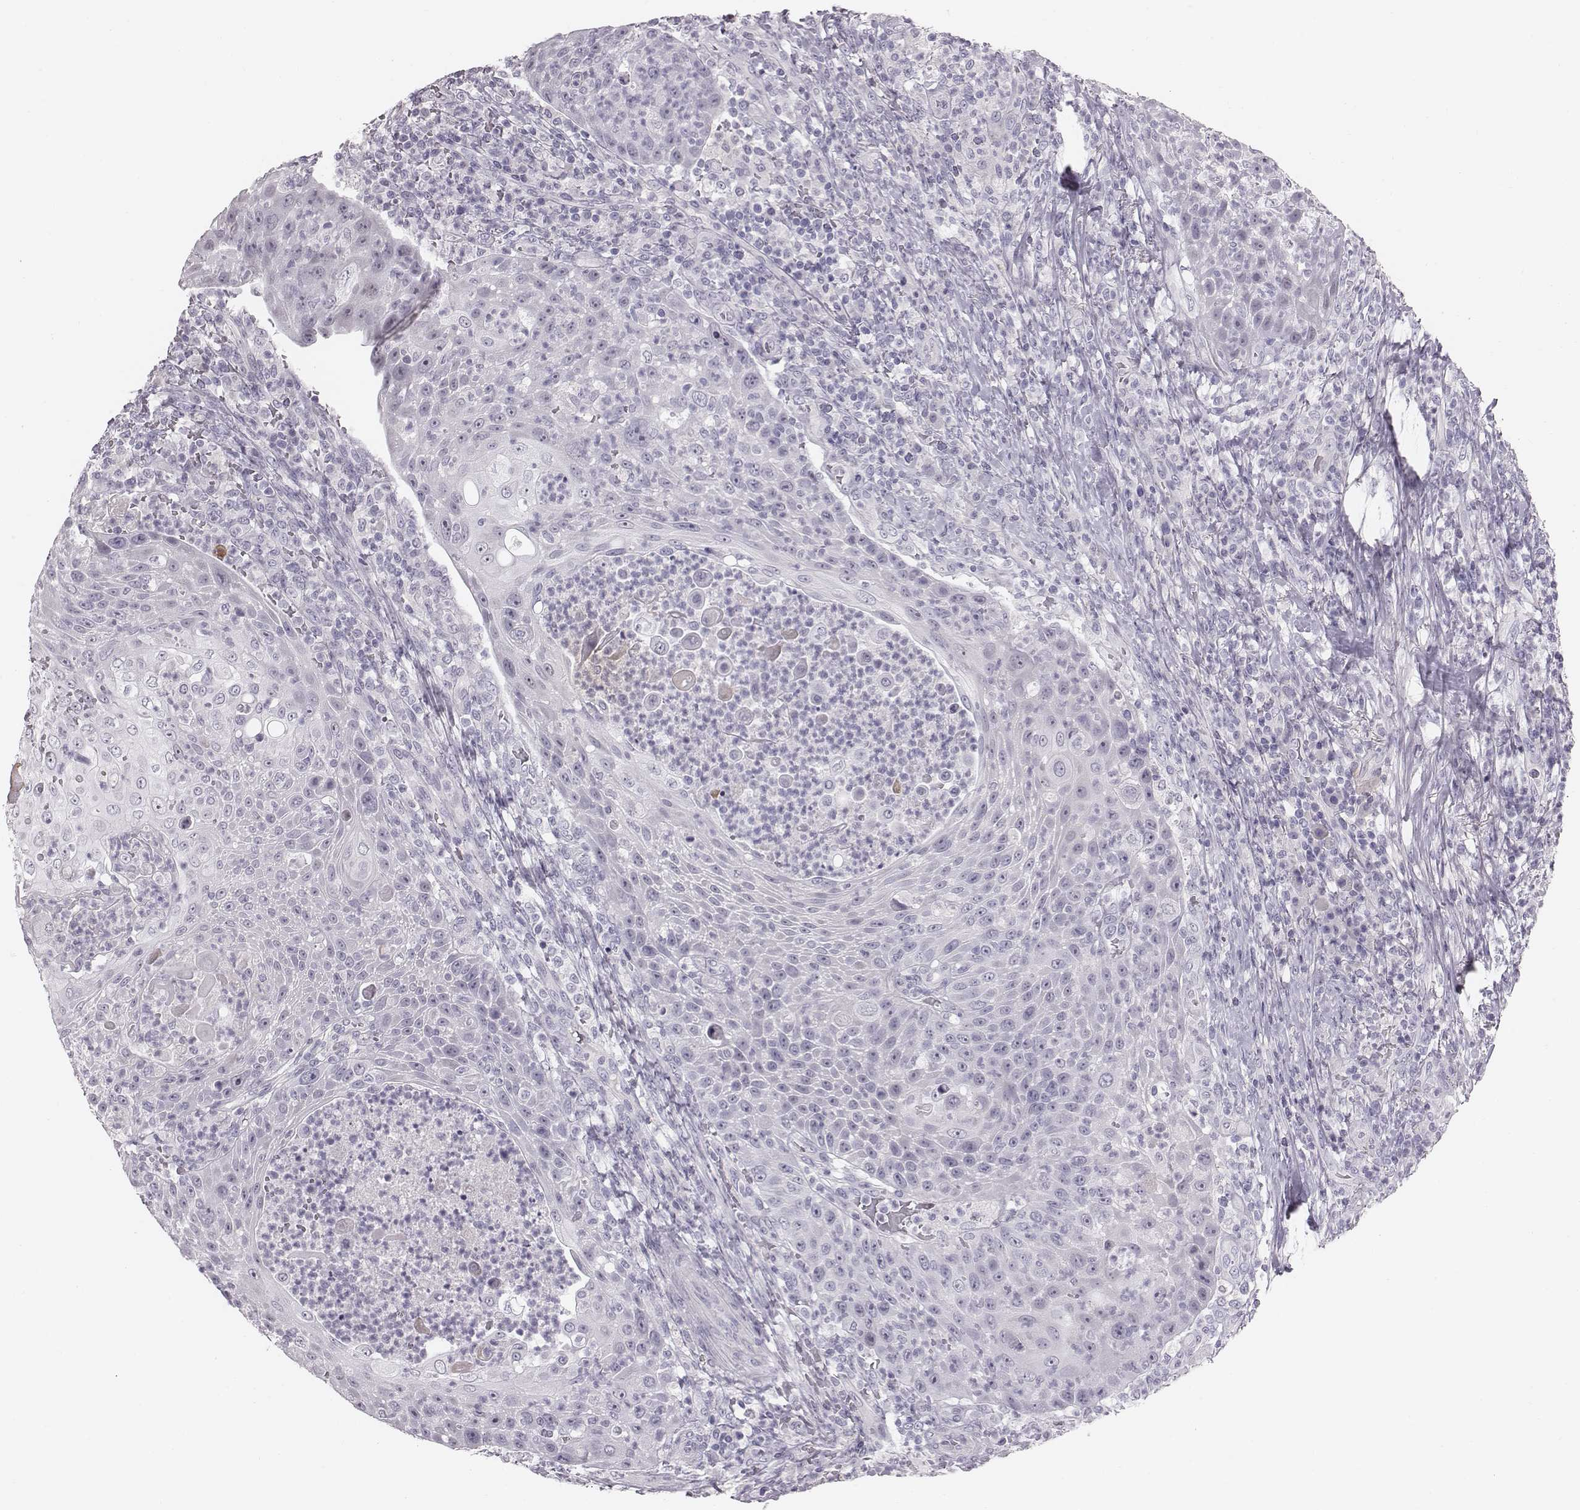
{"staining": {"intensity": "negative", "quantity": "none", "location": "none"}, "tissue": "head and neck cancer", "cell_type": "Tumor cells", "image_type": "cancer", "snomed": [{"axis": "morphology", "description": "Squamous cell carcinoma, NOS"}, {"axis": "topography", "description": "Head-Neck"}], "caption": "Head and neck squamous cell carcinoma was stained to show a protein in brown. There is no significant staining in tumor cells.", "gene": "CACNG4", "patient": {"sex": "male", "age": 69}}